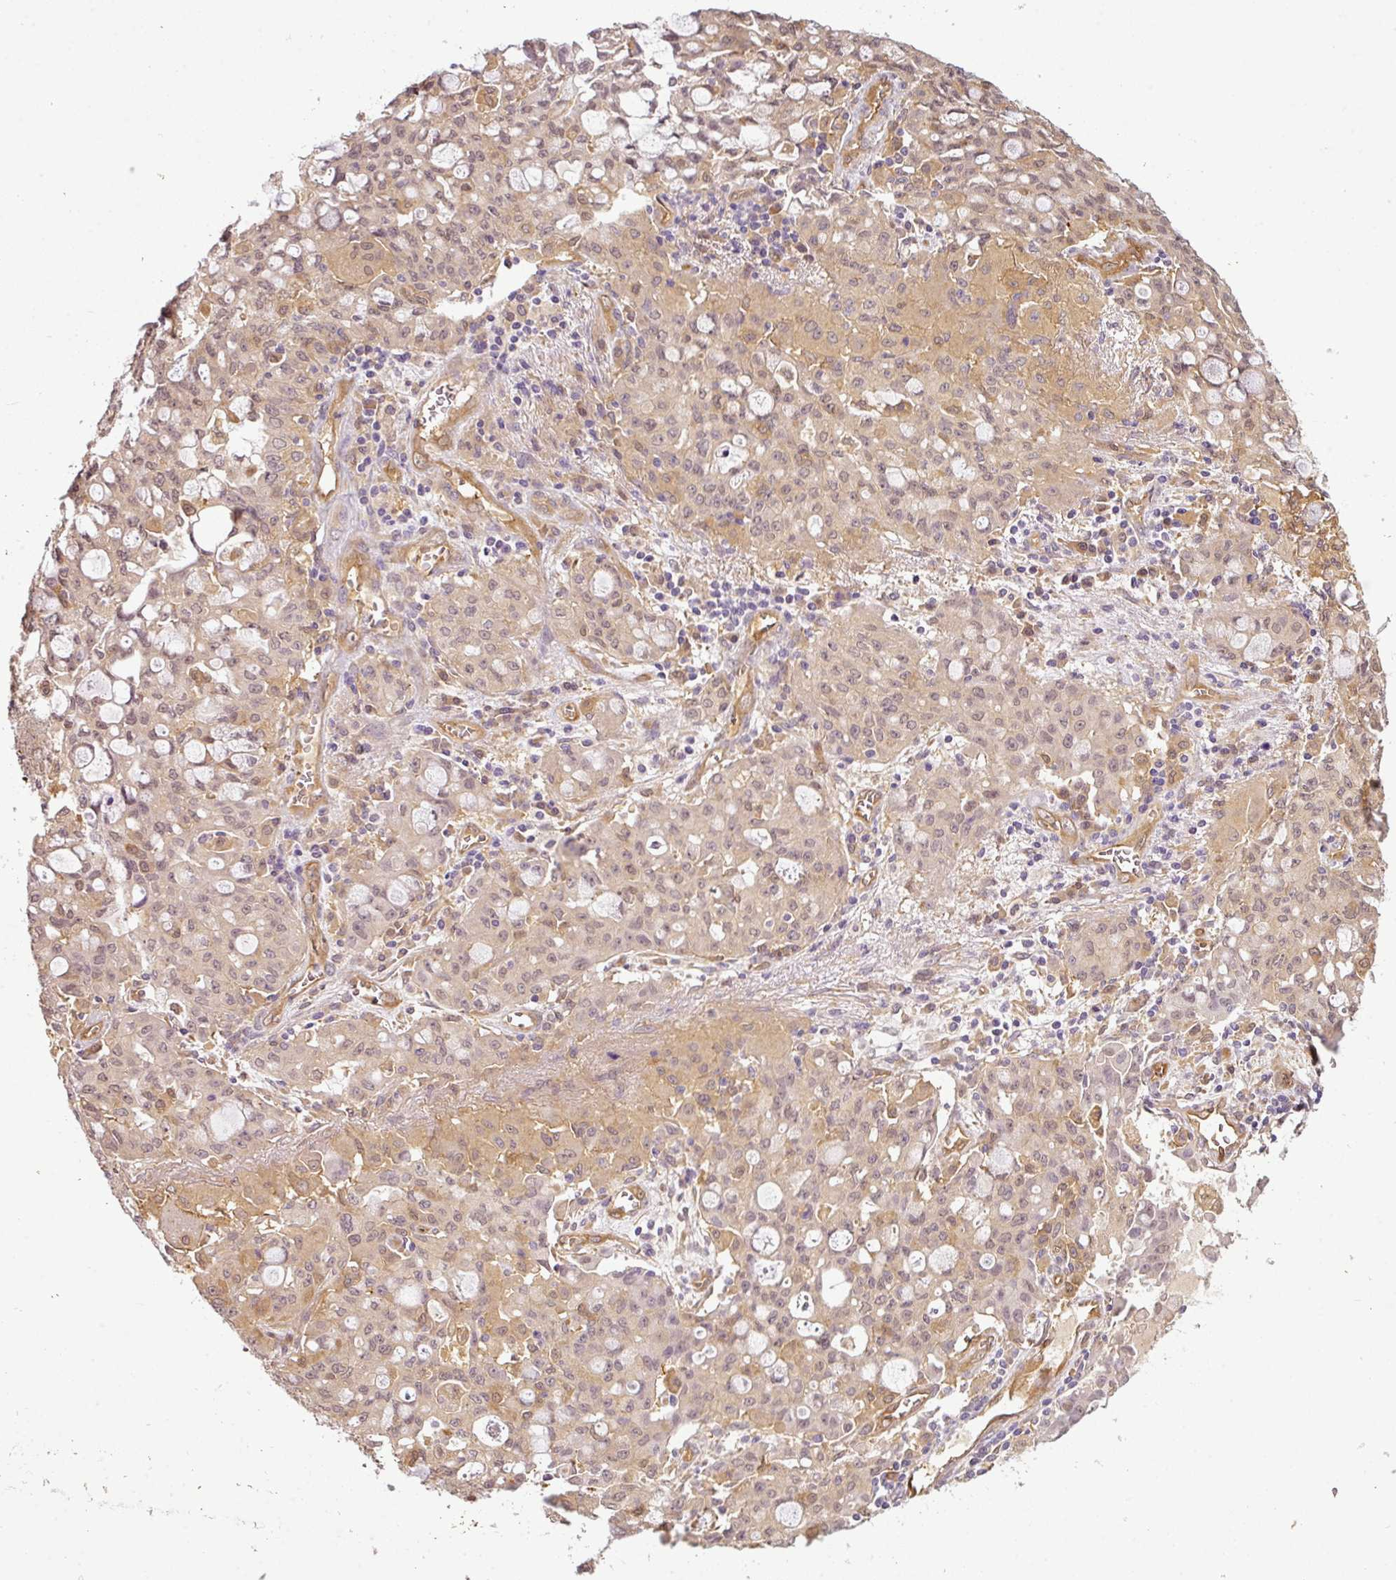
{"staining": {"intensity": "negative", "quantity": "none", "location": "none"}, "tissue": "lung cancer", "cell_type": "Tumor cells", "image_type": "cancer", "snomed": [{"axis": "morphology", "description": "Adenocarcinoma, NOS"}, {"axis": "topography", "description": "Lung"}], "caption": "An immunohistochemistry photomicrograph of lung cancer (adenocarcinoma) is shown. There is no staining in tumor cells of lung cancer (adenocarcinoma). Nuclei are stained in blue.", "gene": "ANKRD18A", "patient": {"sex": "female", "age": 44}}